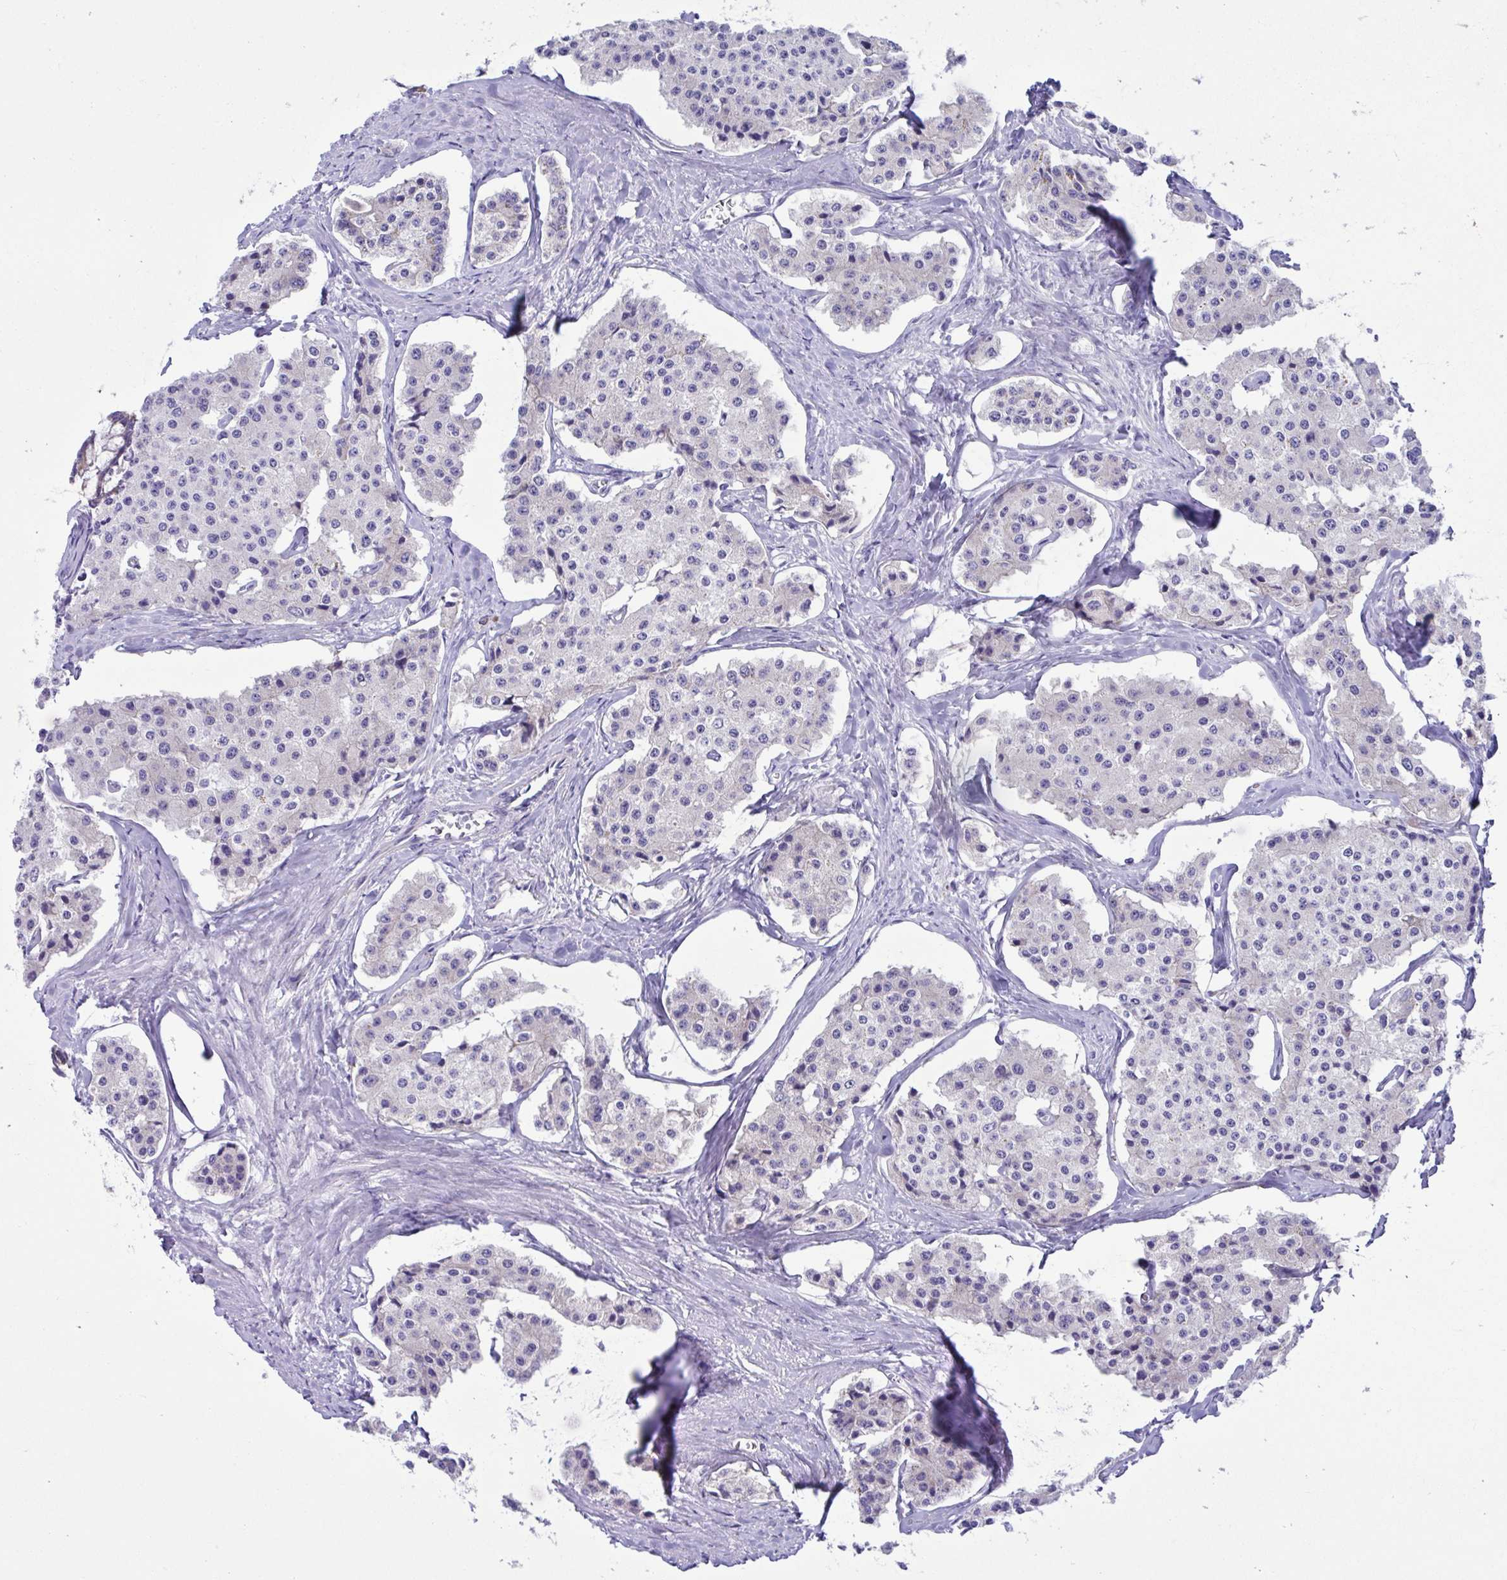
{"staining": {"intensity": "negative", "quantity": "none", "location": "none"}, "tissue": "carcinoid", "cell_type": "Tumor cells", "image_type": "cancer", "snomed": [{"axis": "morphology", "description": "Carcinoid, malignant, NOS"}, {"axis": "topography", "description": "Small intestine"}], "caption": "Immunohistochemical staining of malignant carcinoid exhibits no significant positivity in tumor cells.", "gene": "RPL7", "patient": {"sex": "female", "age": 65}}